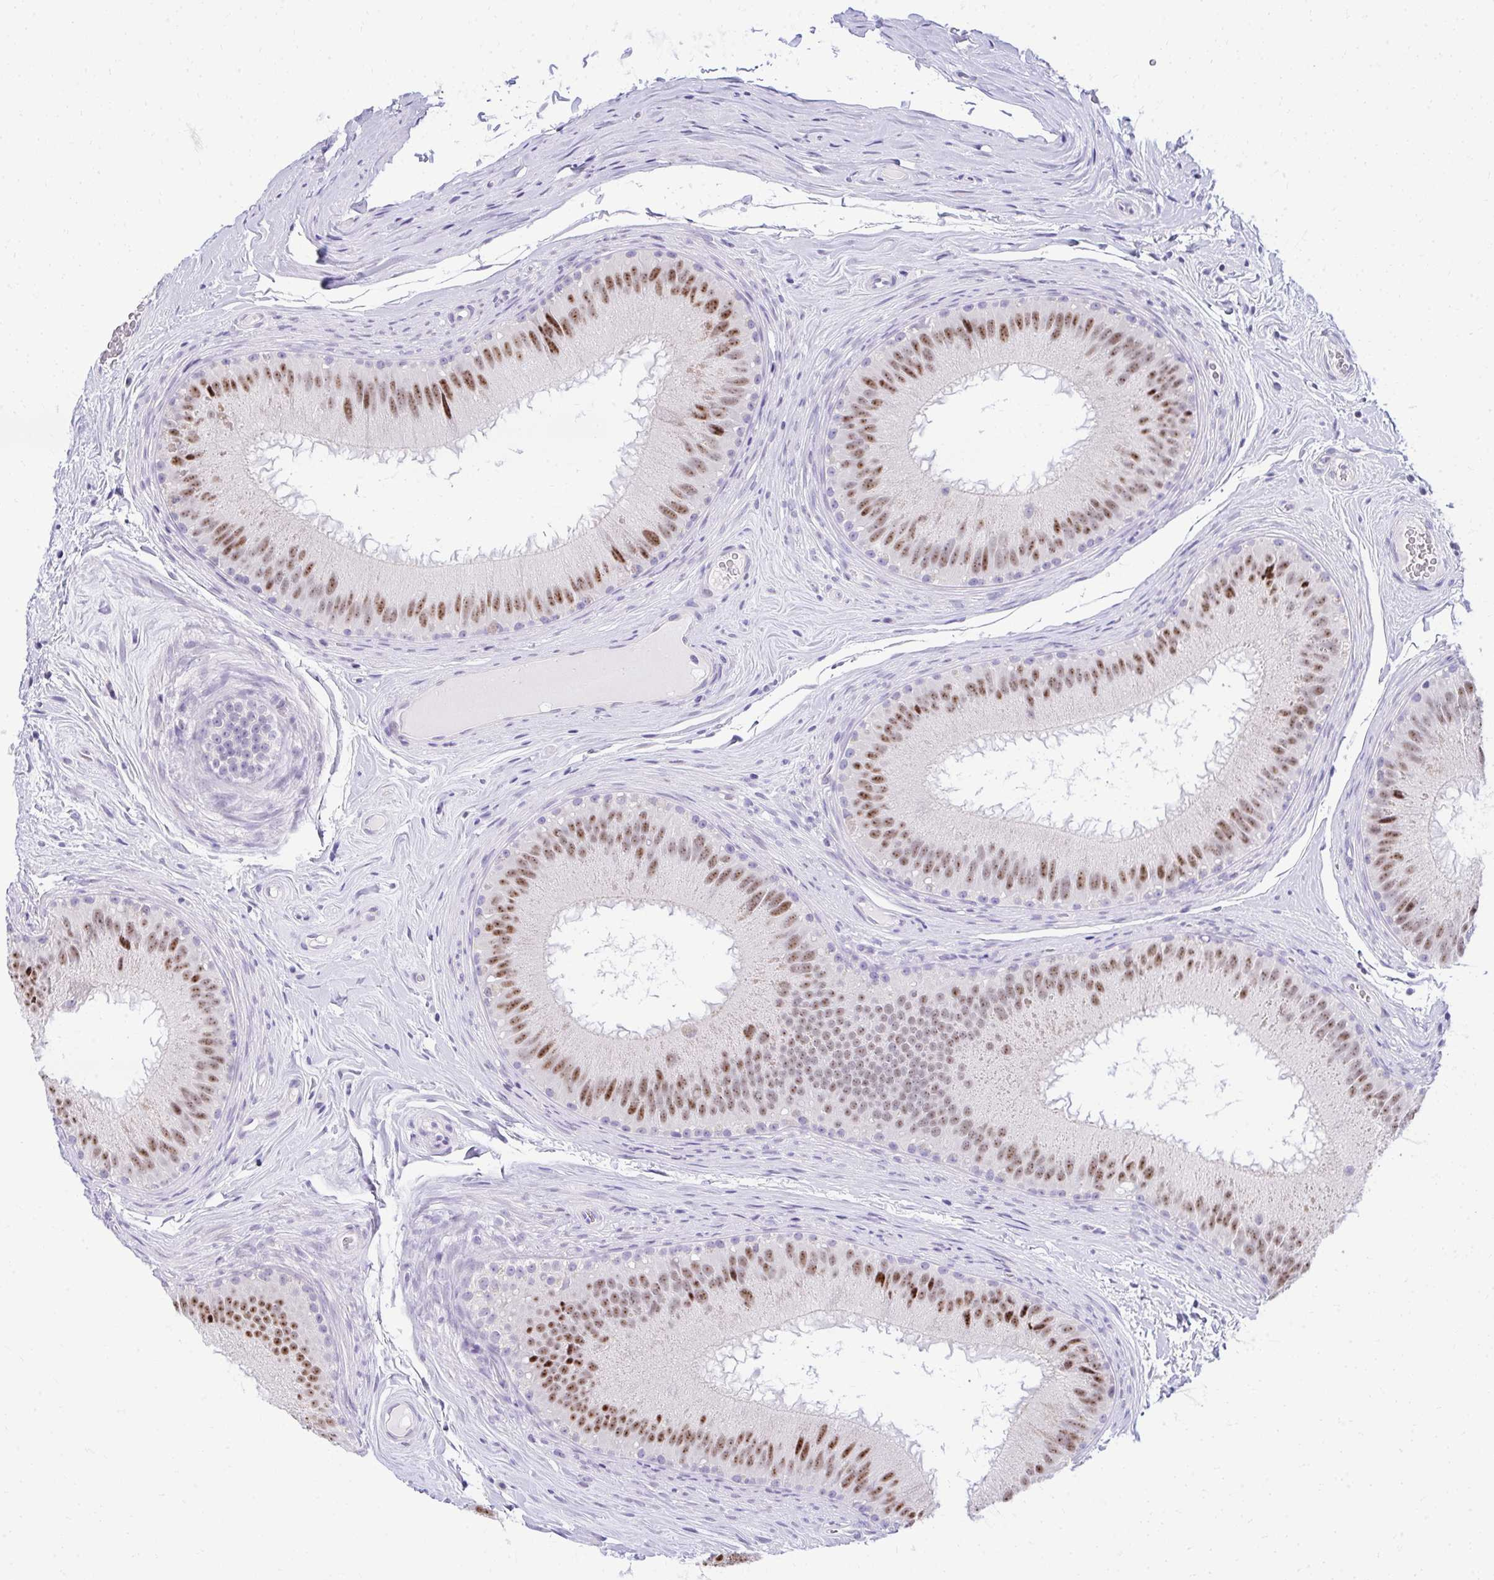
{"staining": {"intensity": "moderate", "quantity": ">75%", "location": "nuclear"}, "tissue": "epididymis", "cell_type": "Glandular cells", "image_type": "normal", "snomed": [{"axis": "morphology", "description": "Normal tissue, NOS"}, {"axis": "topography", "description": "Epididymis"}], "caption": "Normal epididymis reveals moderate nuclear expression in about >75% of glandular cells, visualized by immunohistochemistry. Nuclei are stained in blue.", "gene": "EID3", "patient": {"sex": "male", "age": 44}}